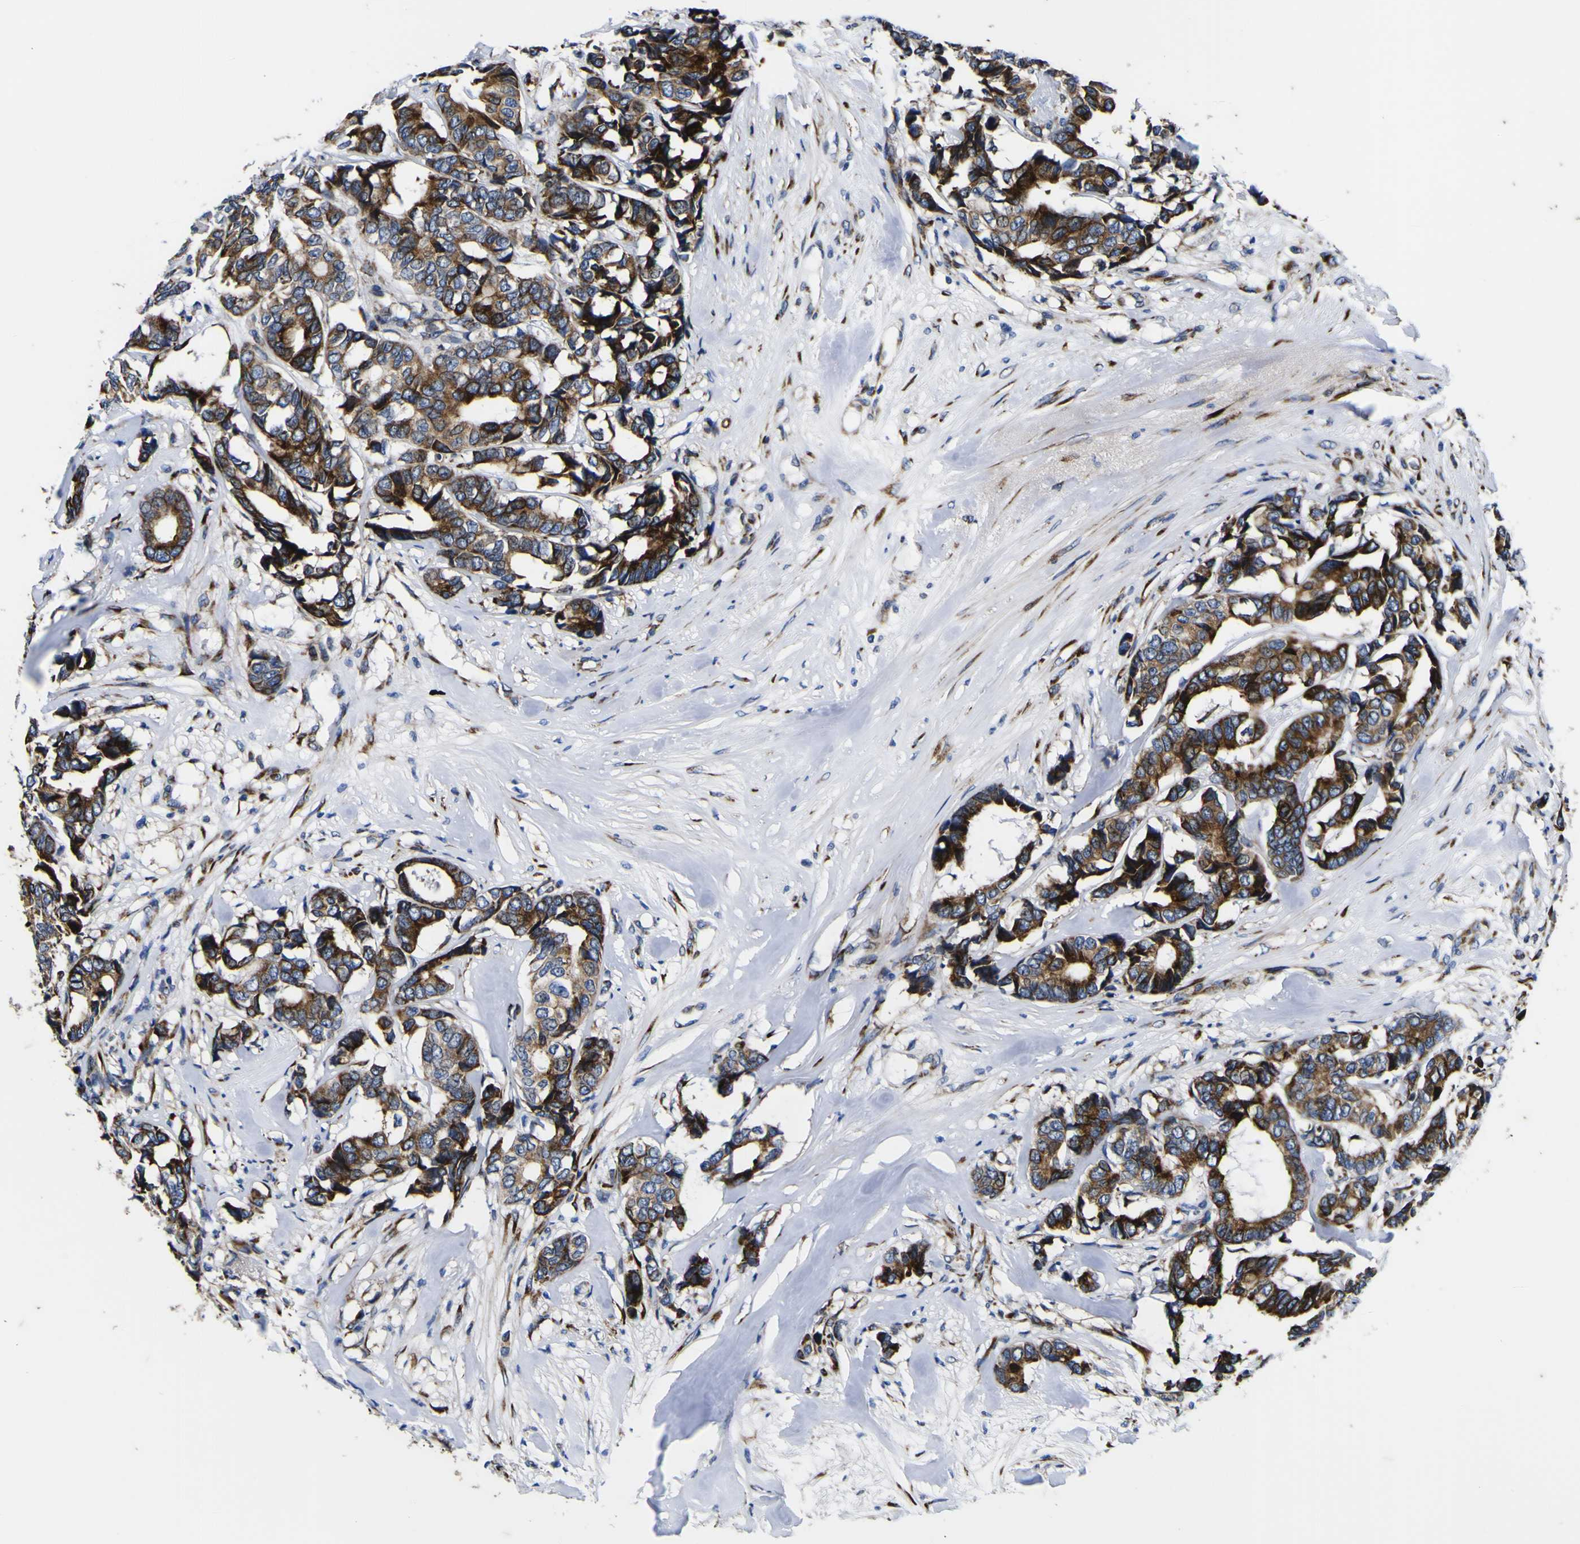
{"staining": {"intensity": "strong", "quantity": ">75%", "location": "cytoplasmic/membranous"}, "tissue": "breast cancer", "cell_type": "Tumor cells", "image_type": "cancer", "snomed": [{"axis": "morphology", "description": "Duct carcinoma"}, {"axis": "topography", "description": "Breast"}], "caption": "Immunohistochemistry (IHC) (DAB (3,3'-diaminobenzidine)) staining of human intraductal carcinoma (breast) displays strong cytoplasmic/membranous protein staining in approximately >75% of tumor cells.", "gene": "SCD", "patient": {"sex": "female", "age": 87}}